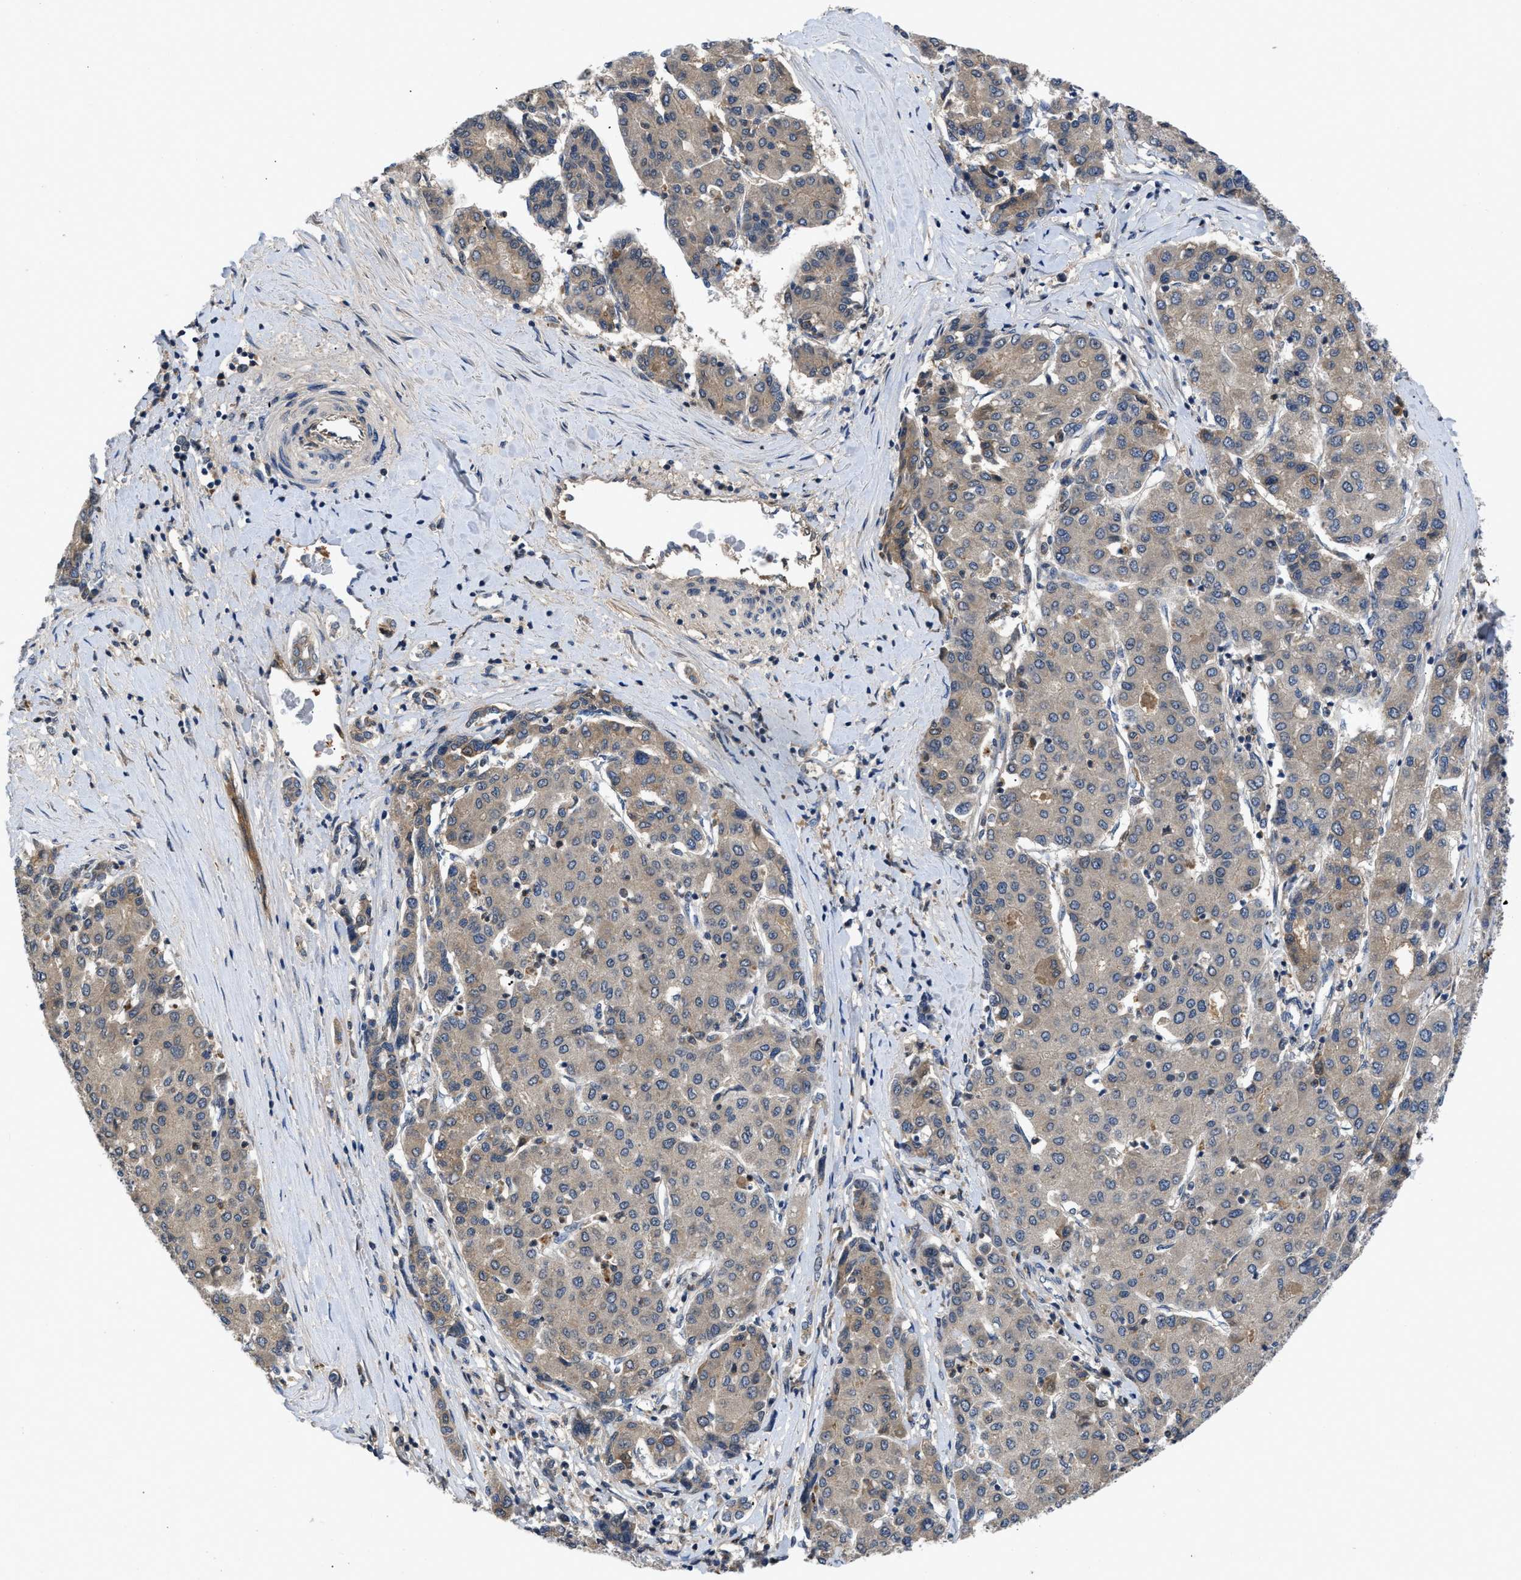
{"staining": {"intensity": "weak", "quantity": ">75%", "location": "cytoplasmic/membranous"}, "tissue": "liver cancer", "cell_type": "Tumor cells", "image_type": "cancer", "snomed": [{"axis": "morphology", "description": "Carcinoma, Hepatocellular, NOS"}, {"axis": "topography", "description": "Liver"}], "caption": "The micrograph displays immunohistochemical staining of liver cancer. There is weak cytoplasmic/membranous positivity is present in approximately >75% of tumor cells.", "gene": "VPS4A", "patient": {"sex": "male", "age": 65}}